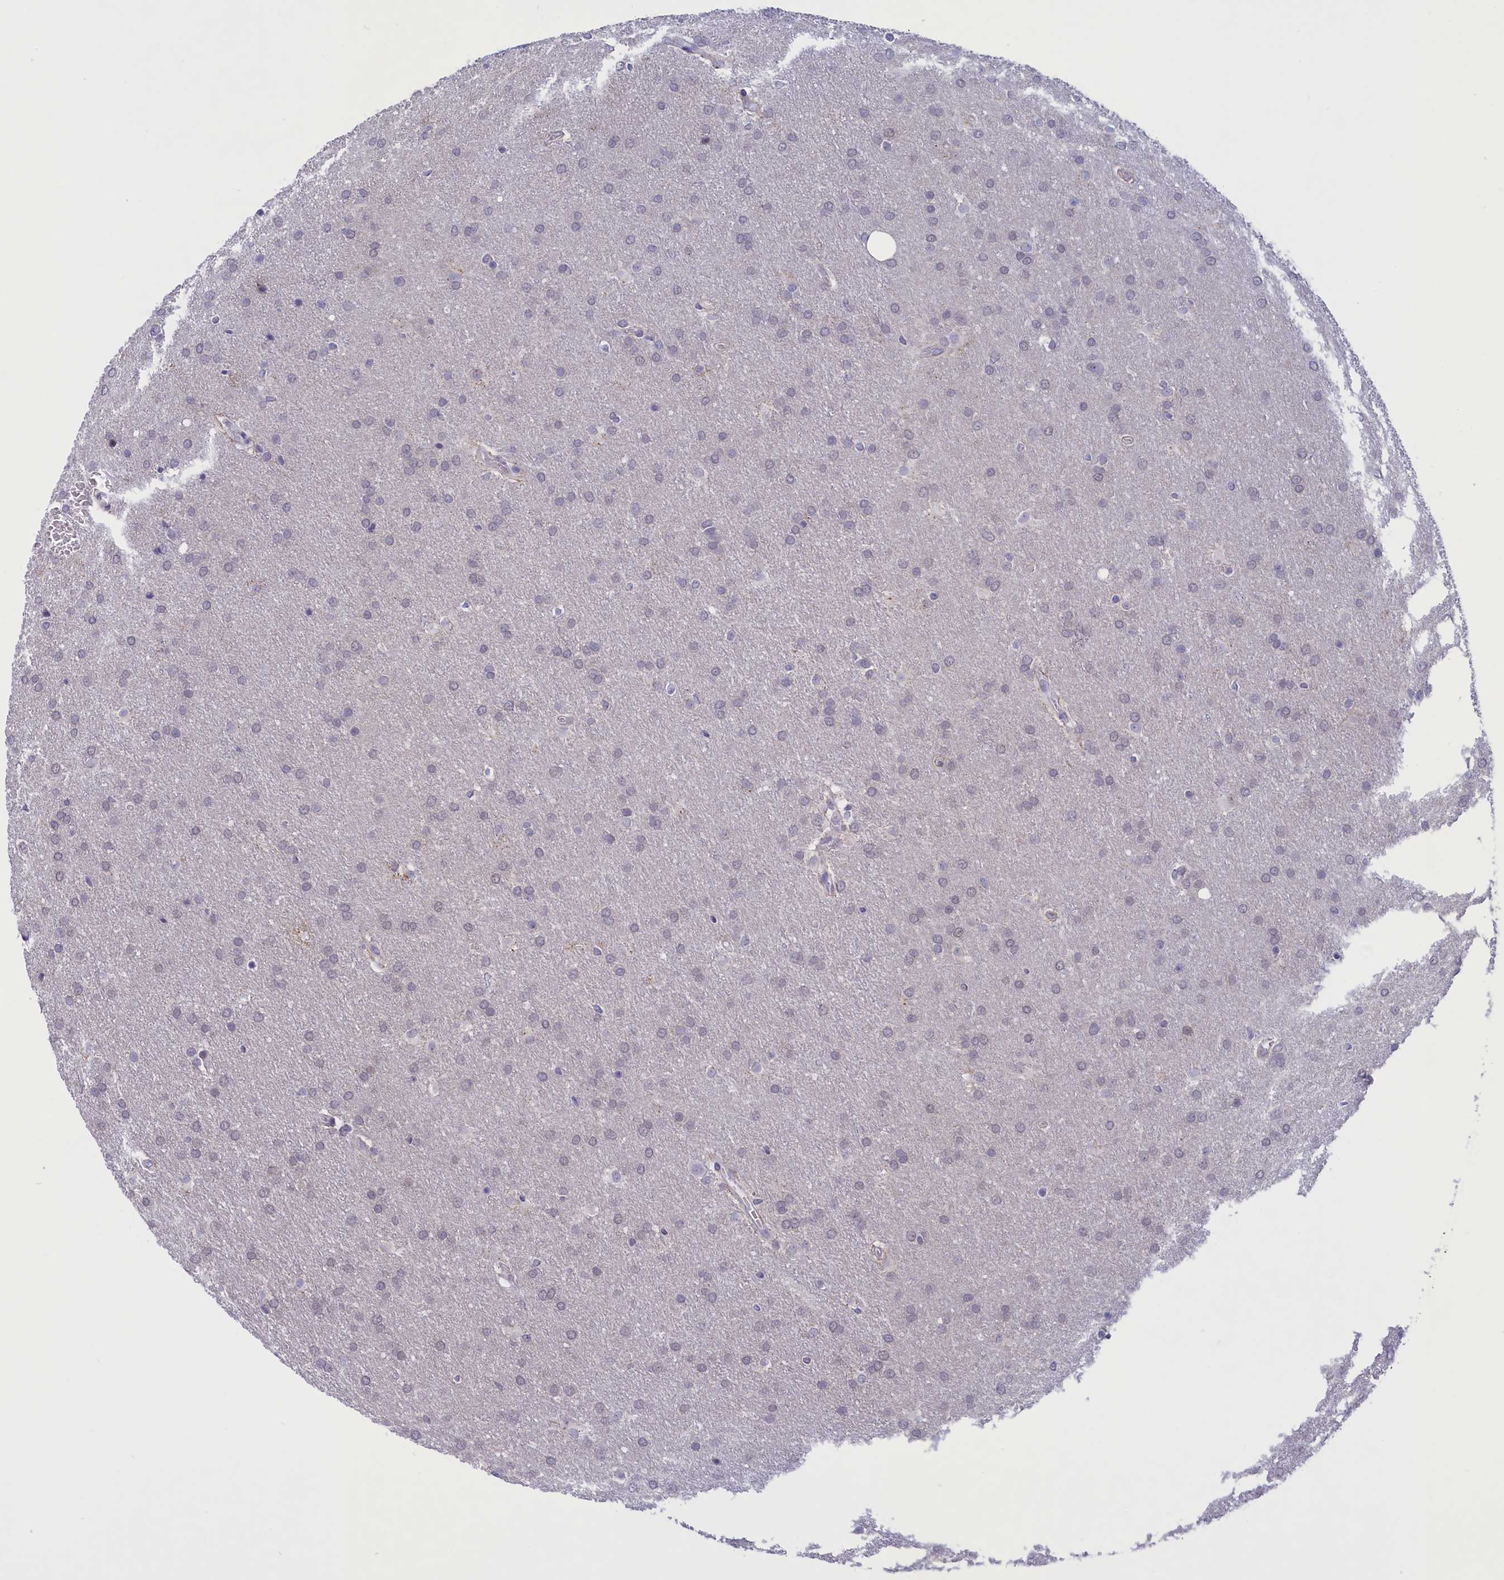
{"staining": {"intensity": "negative", "quantity": "none", "location": "none"}, "tissue": "glioma", "cell_type": "Tumor cells", "image_type": "cancer", "snomed": [{"axis": "morphology", "description": "Glioma, malignant, Low grade"}, {"axis": "topography", "description": "Brain"}], "caption": "IHC photomicrograph of neoplastic tissue: human malignant glioma (low-grade) stained with DAB (3,3'-diaminobenzidine) demonstrates no significant protein staining in tumor cells. (DAB immunohistochemistry (IHC) with hematoxylin counter stain).", "gene": "ELOA2", "patient": {"sex": "female", "age": 32}}